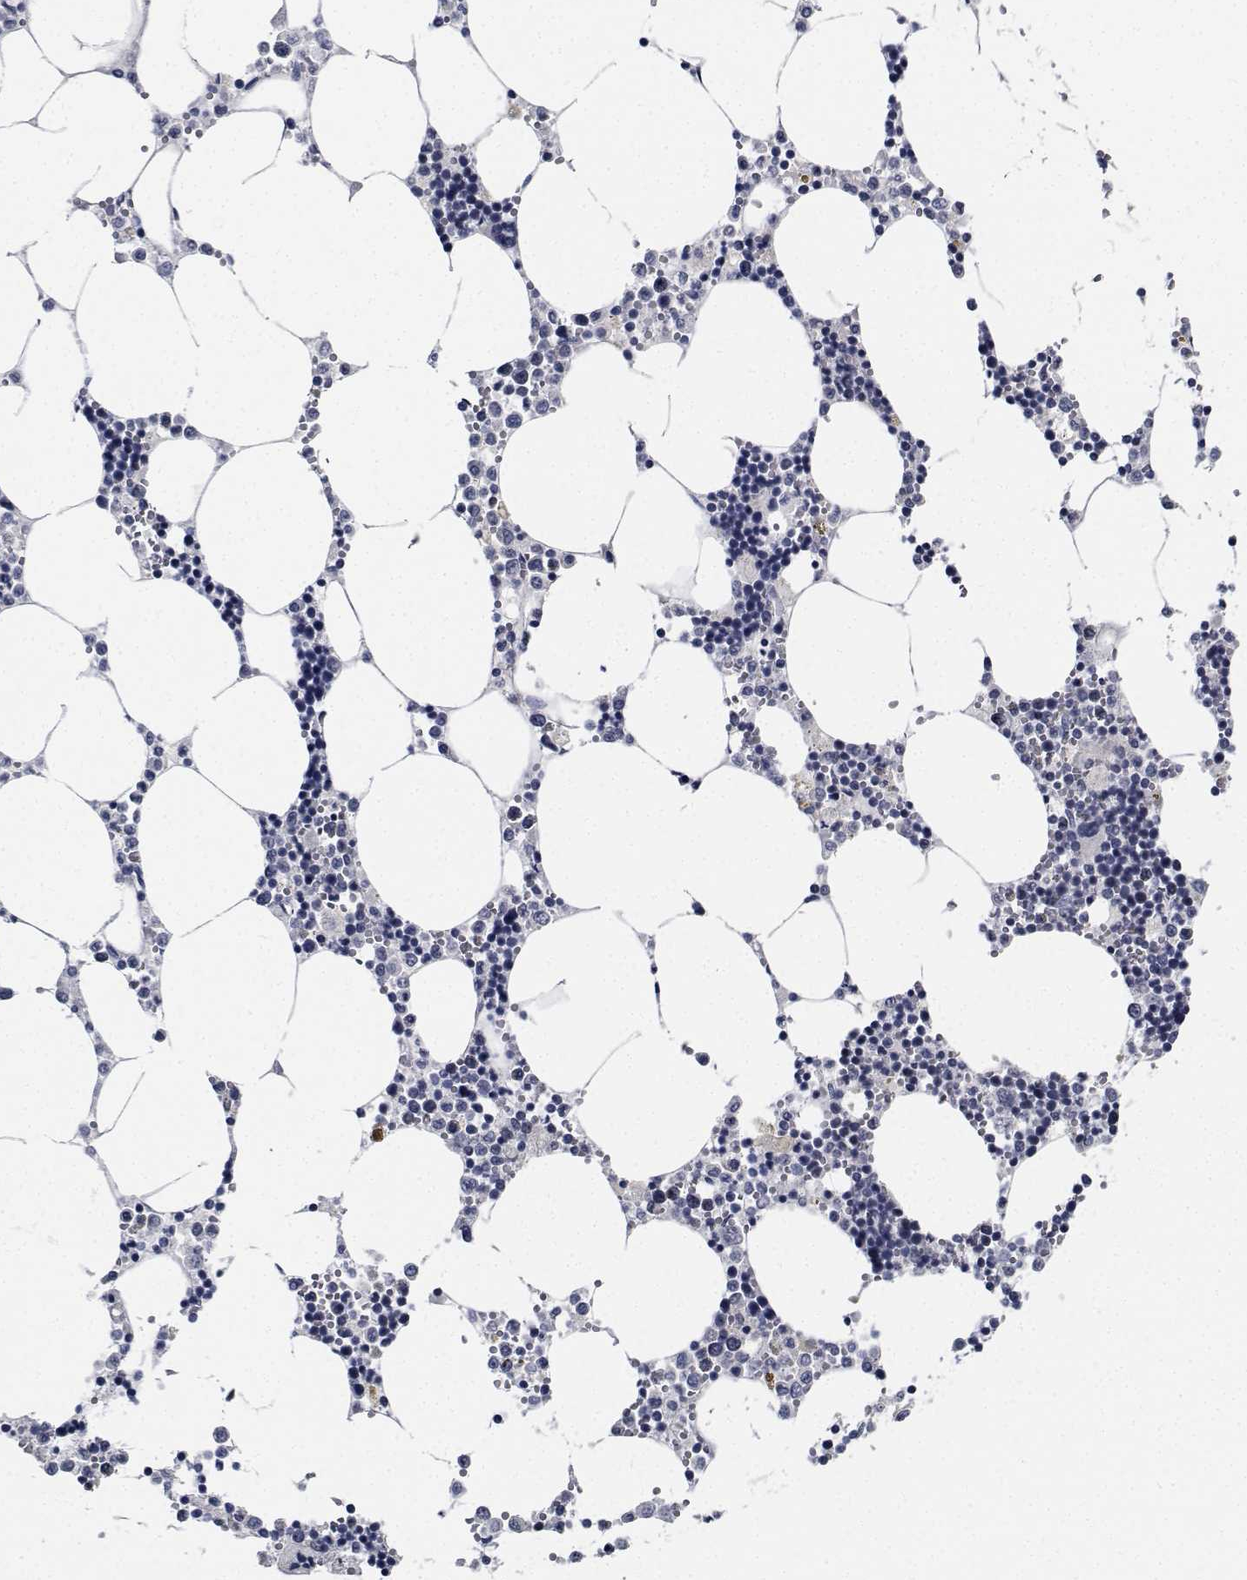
{"staining": {"intensity": "negative", "quantity": "none", "location": "none"}, "tissue": "bone marrow", "cell_type": "Hematopoietic cells", "image_type": "normal", "snomed": [{"axis": "morphology", "description": "Normal tissue, NOS"}, {"axis": "topography", "description": "Bone marrow"}], "caption": "This is an immunohistochemistry (IHC) histopathology image of unremarkable human bone marrow. There is no staining in hematopoietic cells.", "gene": "NVL", "patient": {"sex": "male", "age": 54}}